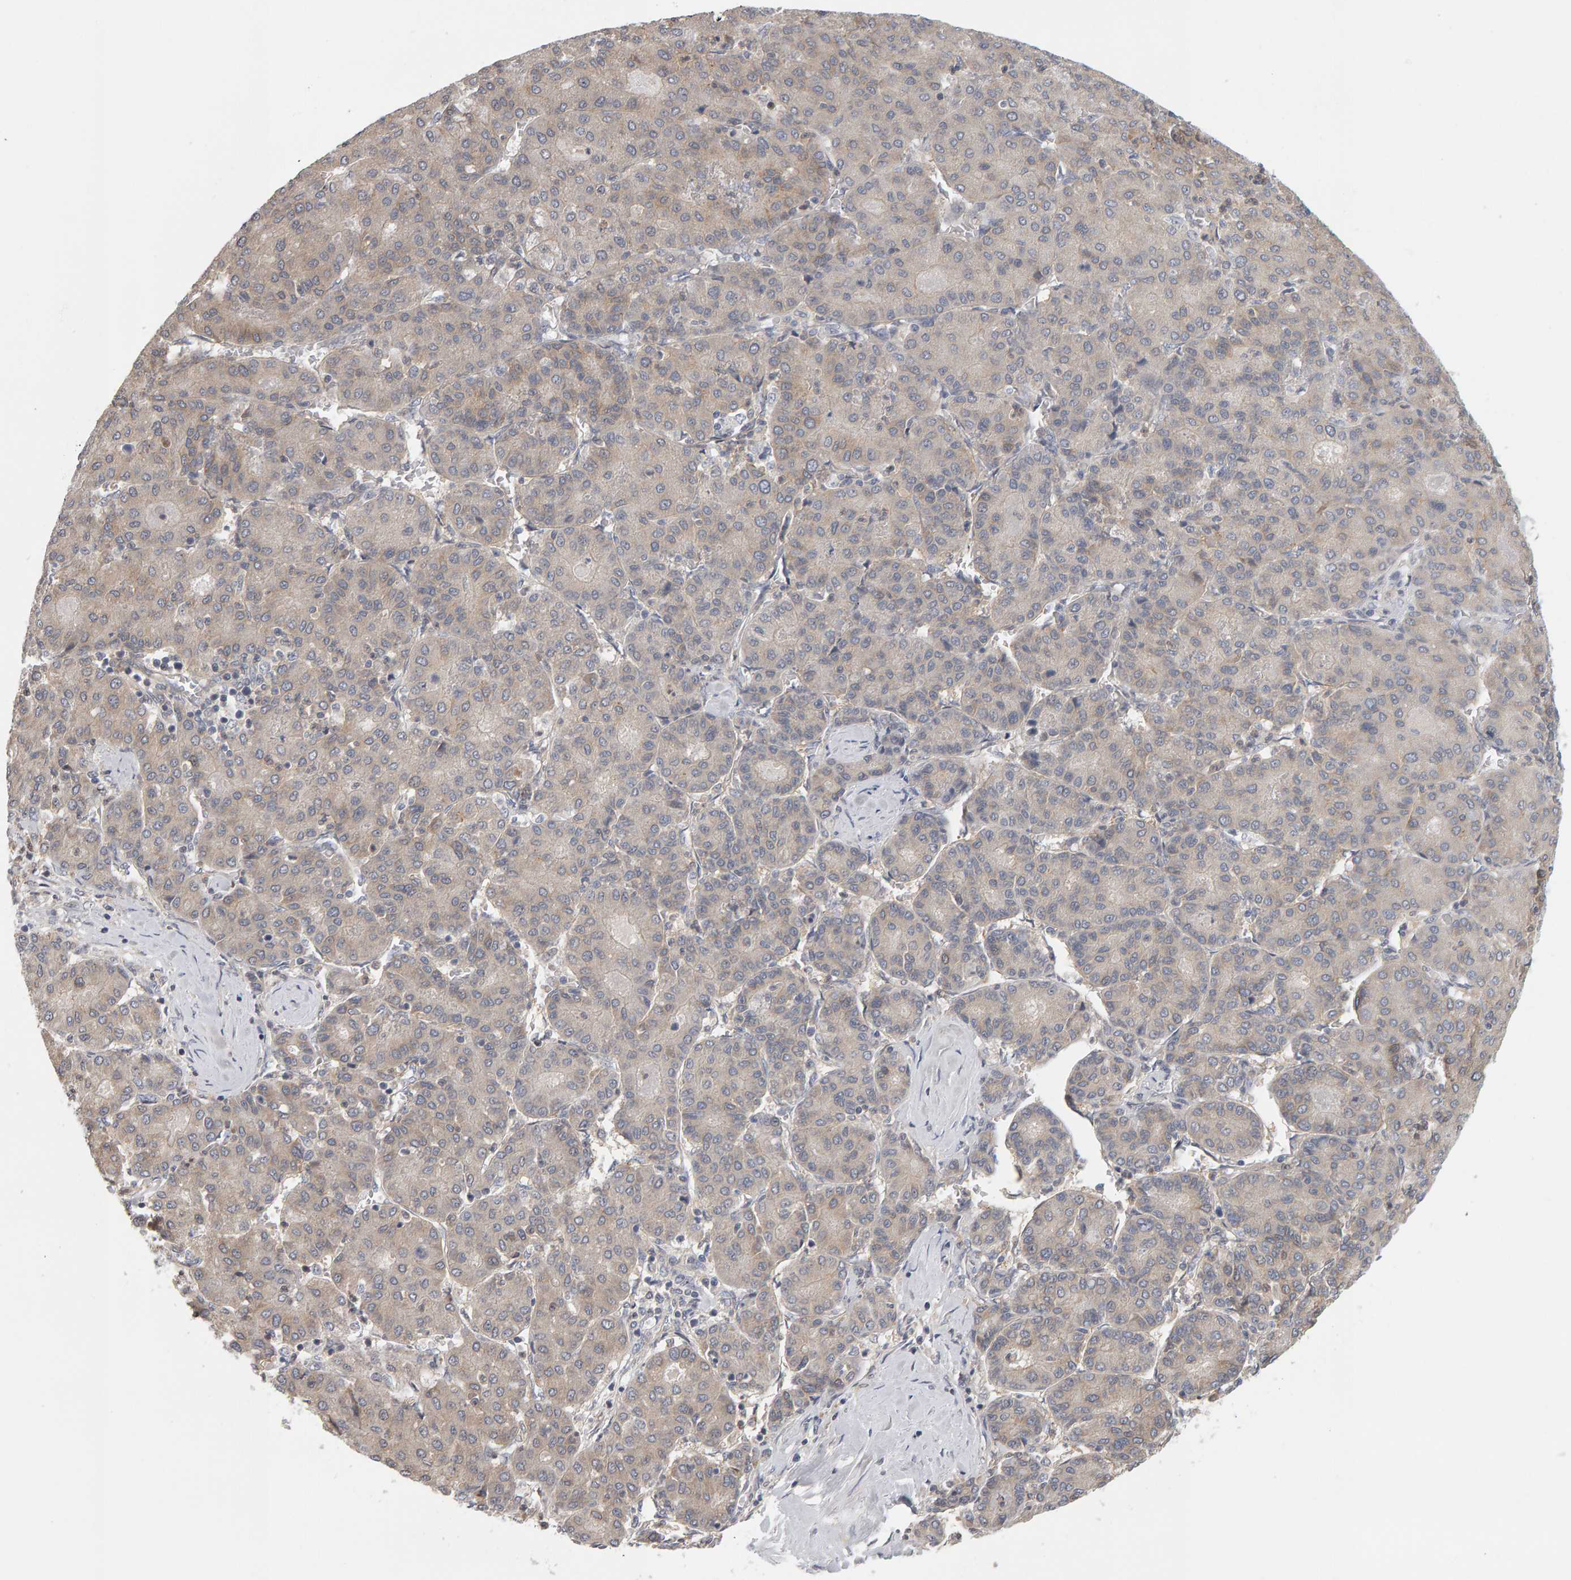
{"staining": {"intensity": "weak", "quantity": "<25%", "location": "cytoplasmic/membranous"}, "tissue": "liver cancer", "cell_type": "Tumor cells", "image_type": "cancer", "snomed": [{"axis": "morphology", "description": "Carcinoma, Hepatocellular, NOS"}, {"axis": "topography", "description": "Liver"}], "caption": "High magnification brightfield microscopy of liver hepatocellular carcinoma stained with DAB (brown) and counterstained with hematoxylin (blue): tumor cells show no significant positivity.", "gene": "MSRA", "patient": {"sex": "male", "age": 65}}